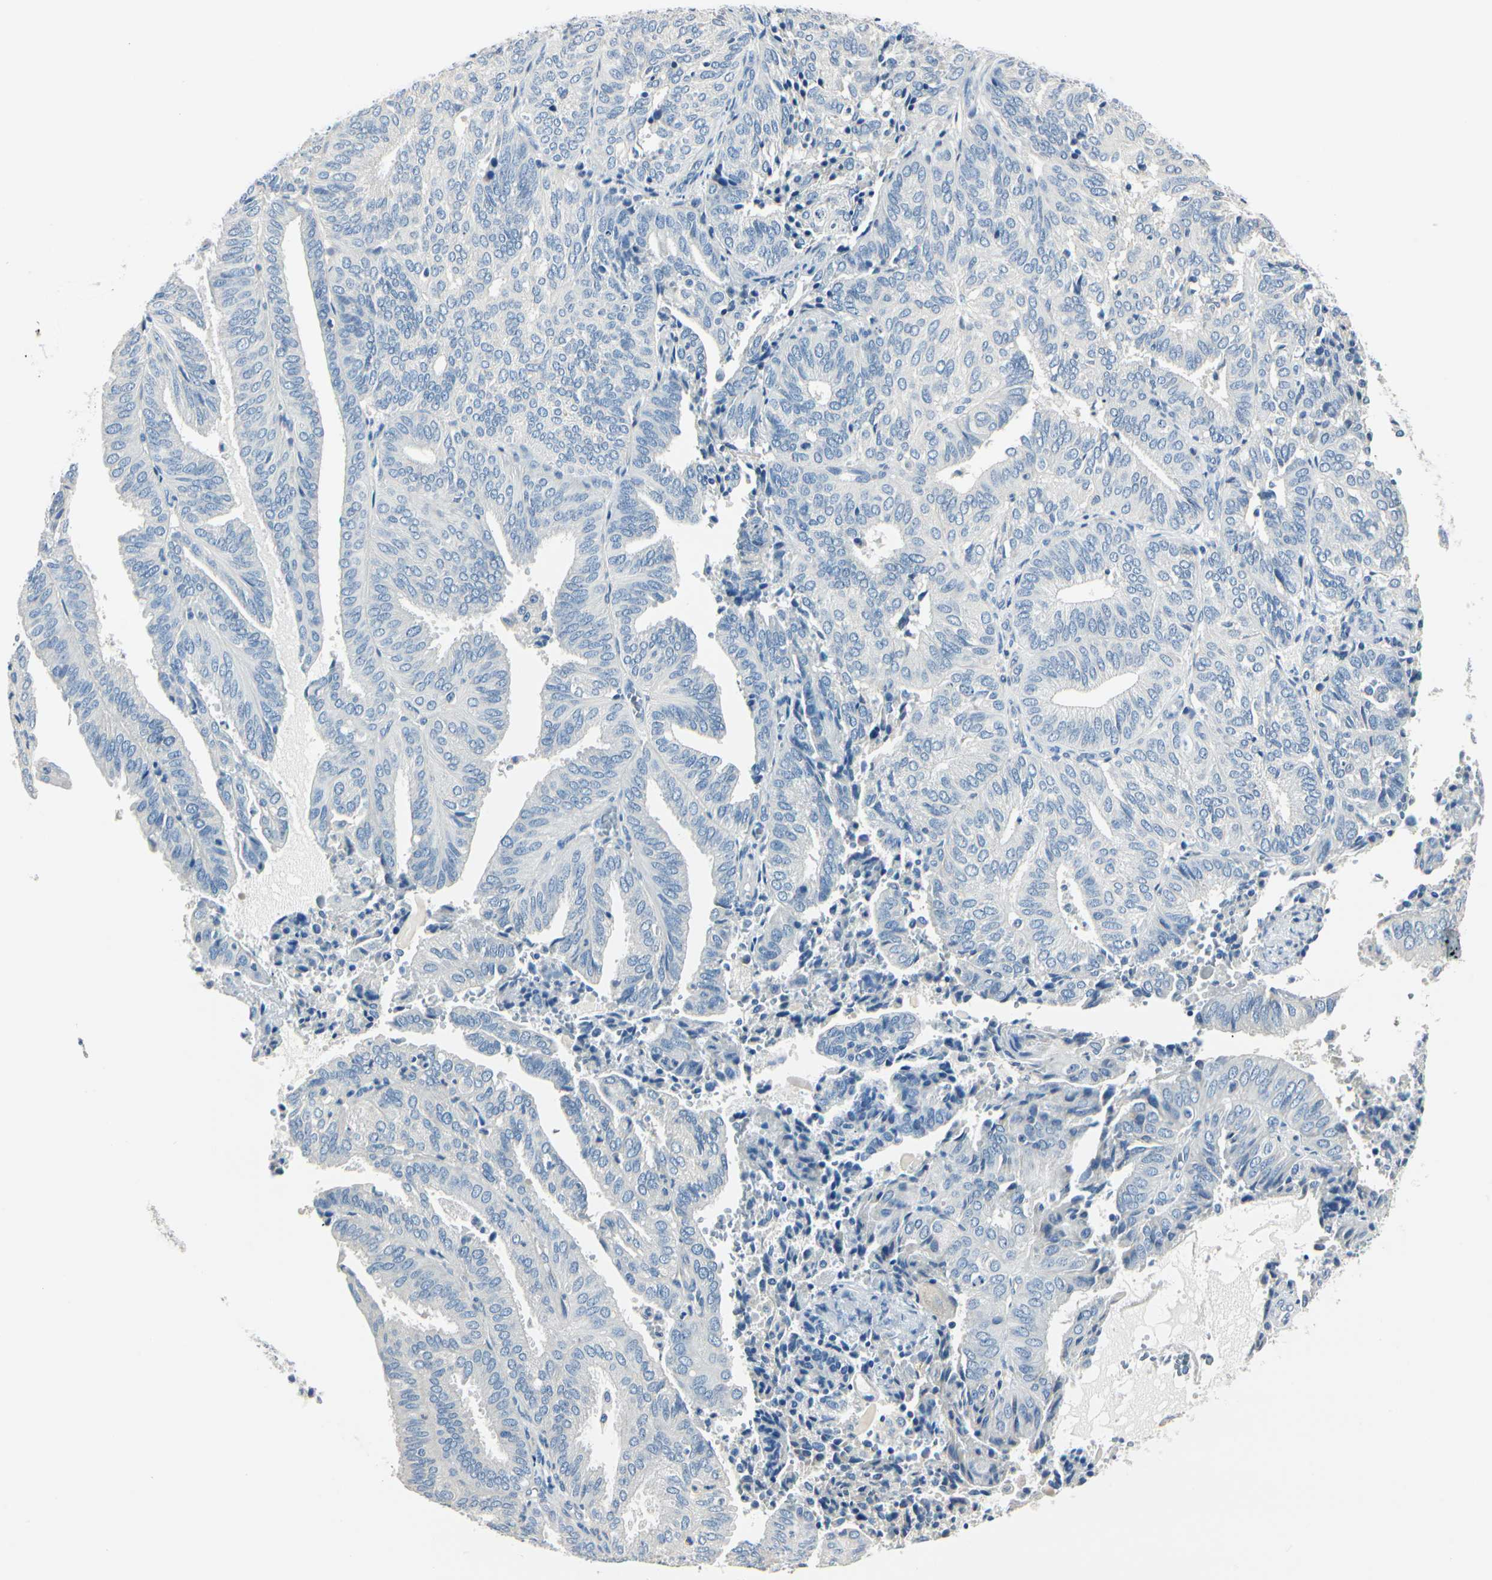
{"staining": {"intensity": "negative", "quantity": "none", "location": "none"}, "tissue": "endometrial cancer", "cell_type": "Tumor cells", "image_type": "cancer", "snomed": [{"axis": "morphology", "description": "Adenocarcinoma, NOS"}, {"axis": "topography", "description": "Uterus"}], "caption": "Immunohistochemistry image of endometrial adenocarcinoma stained for a protein (brown), which exhibits no expression in tumor cells.", "gene": "TGFBR3", "patient": {"sex": "female", "age": 60}}